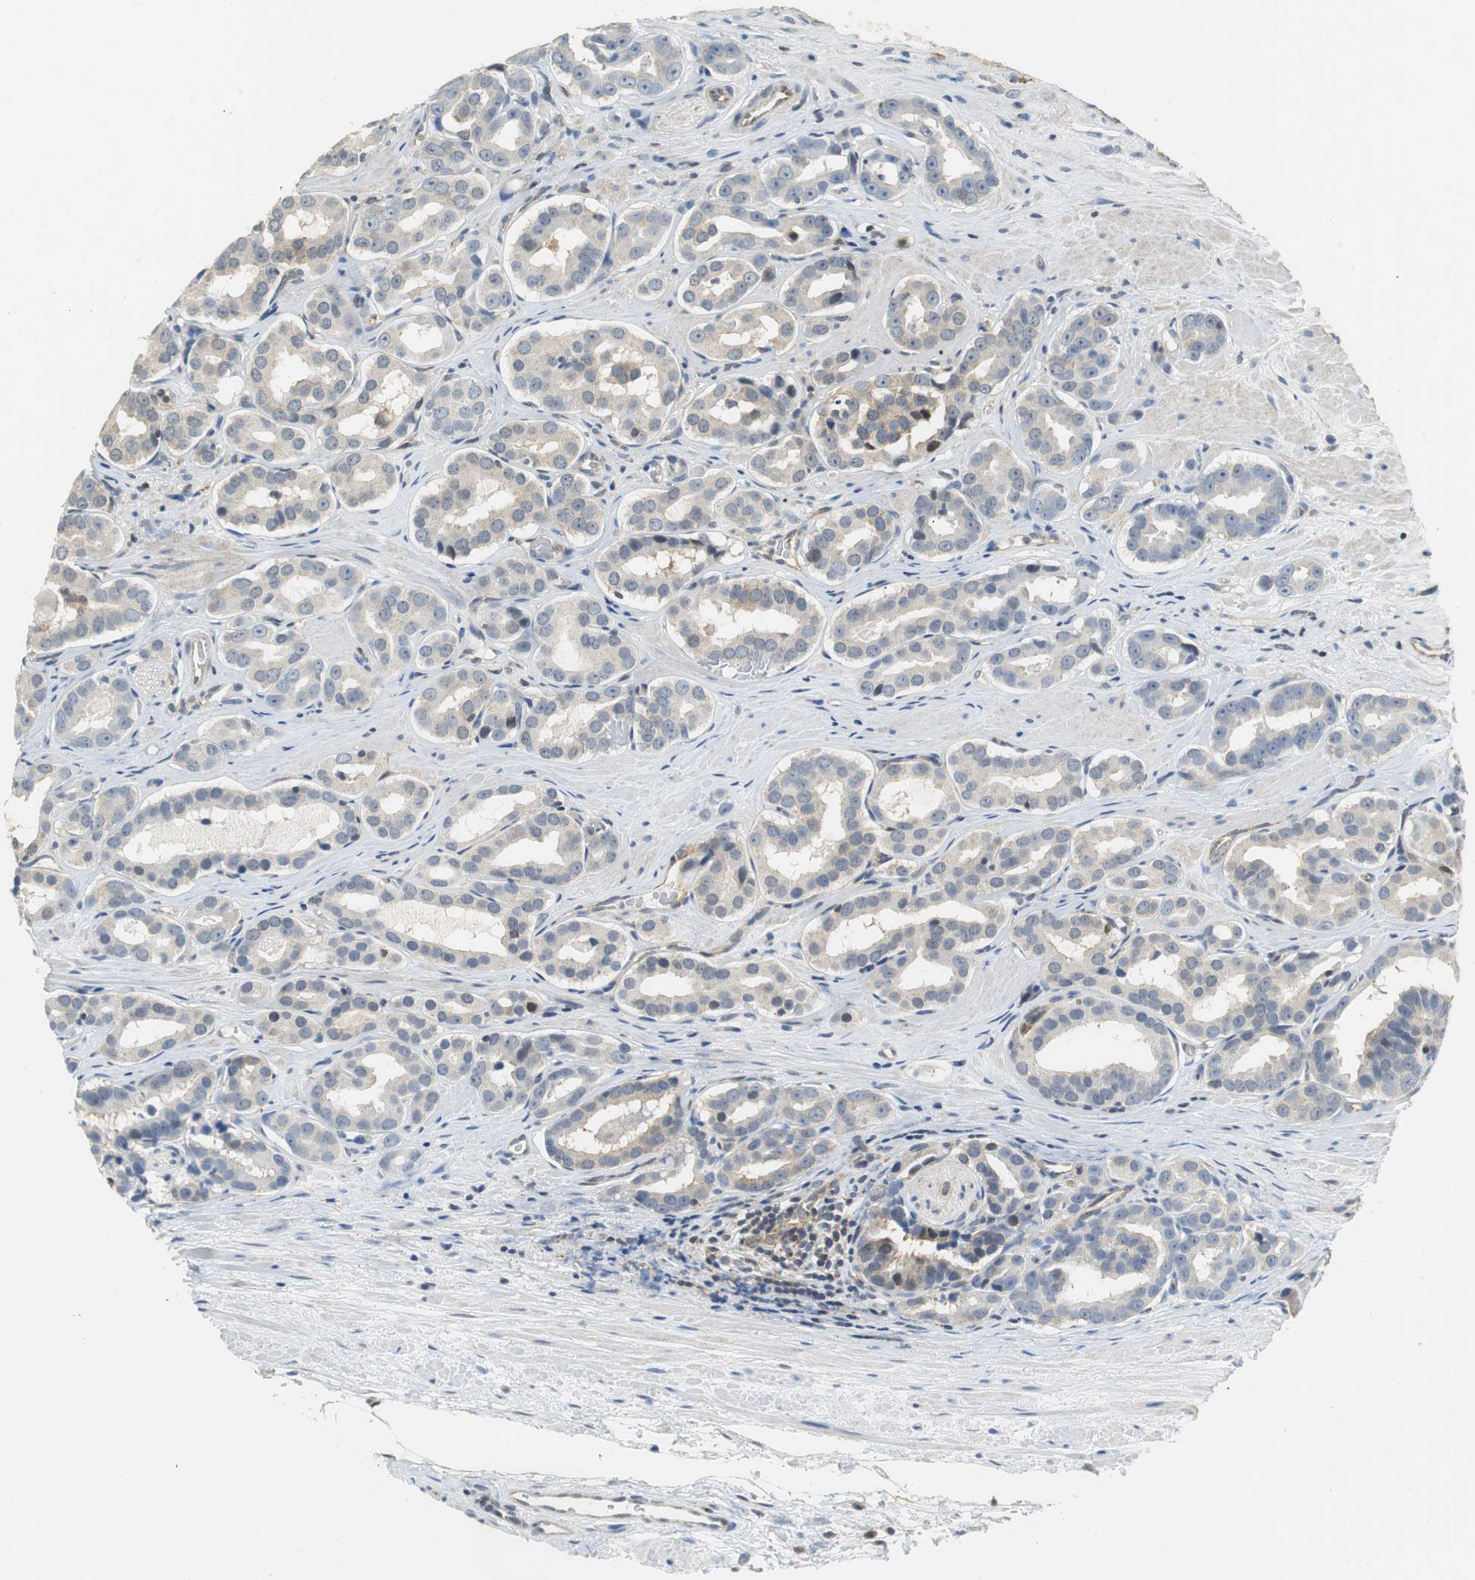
{"staining": {"intensity": "weak", "quantity": "25%-75%", "location": "cytoplasmic/membranous"}, "tissue": "prostate cancer", "cell_type": "Tumor cells", "image_type": "cancer", "snomed": [{"axis": "morphology", "description": "Adenocarcinoma, Low grade"}, {"axis": "topography", "description": "Prostate"}], "caption": "An image showing weak cytoplasmic/membranous positivity in about 25%-75% of tumor cells in prostate cancer, as visualized by brown immunohistochemical staining.", "gene": "GSDMD", "patient": {"sex": "male", "age": 59}}